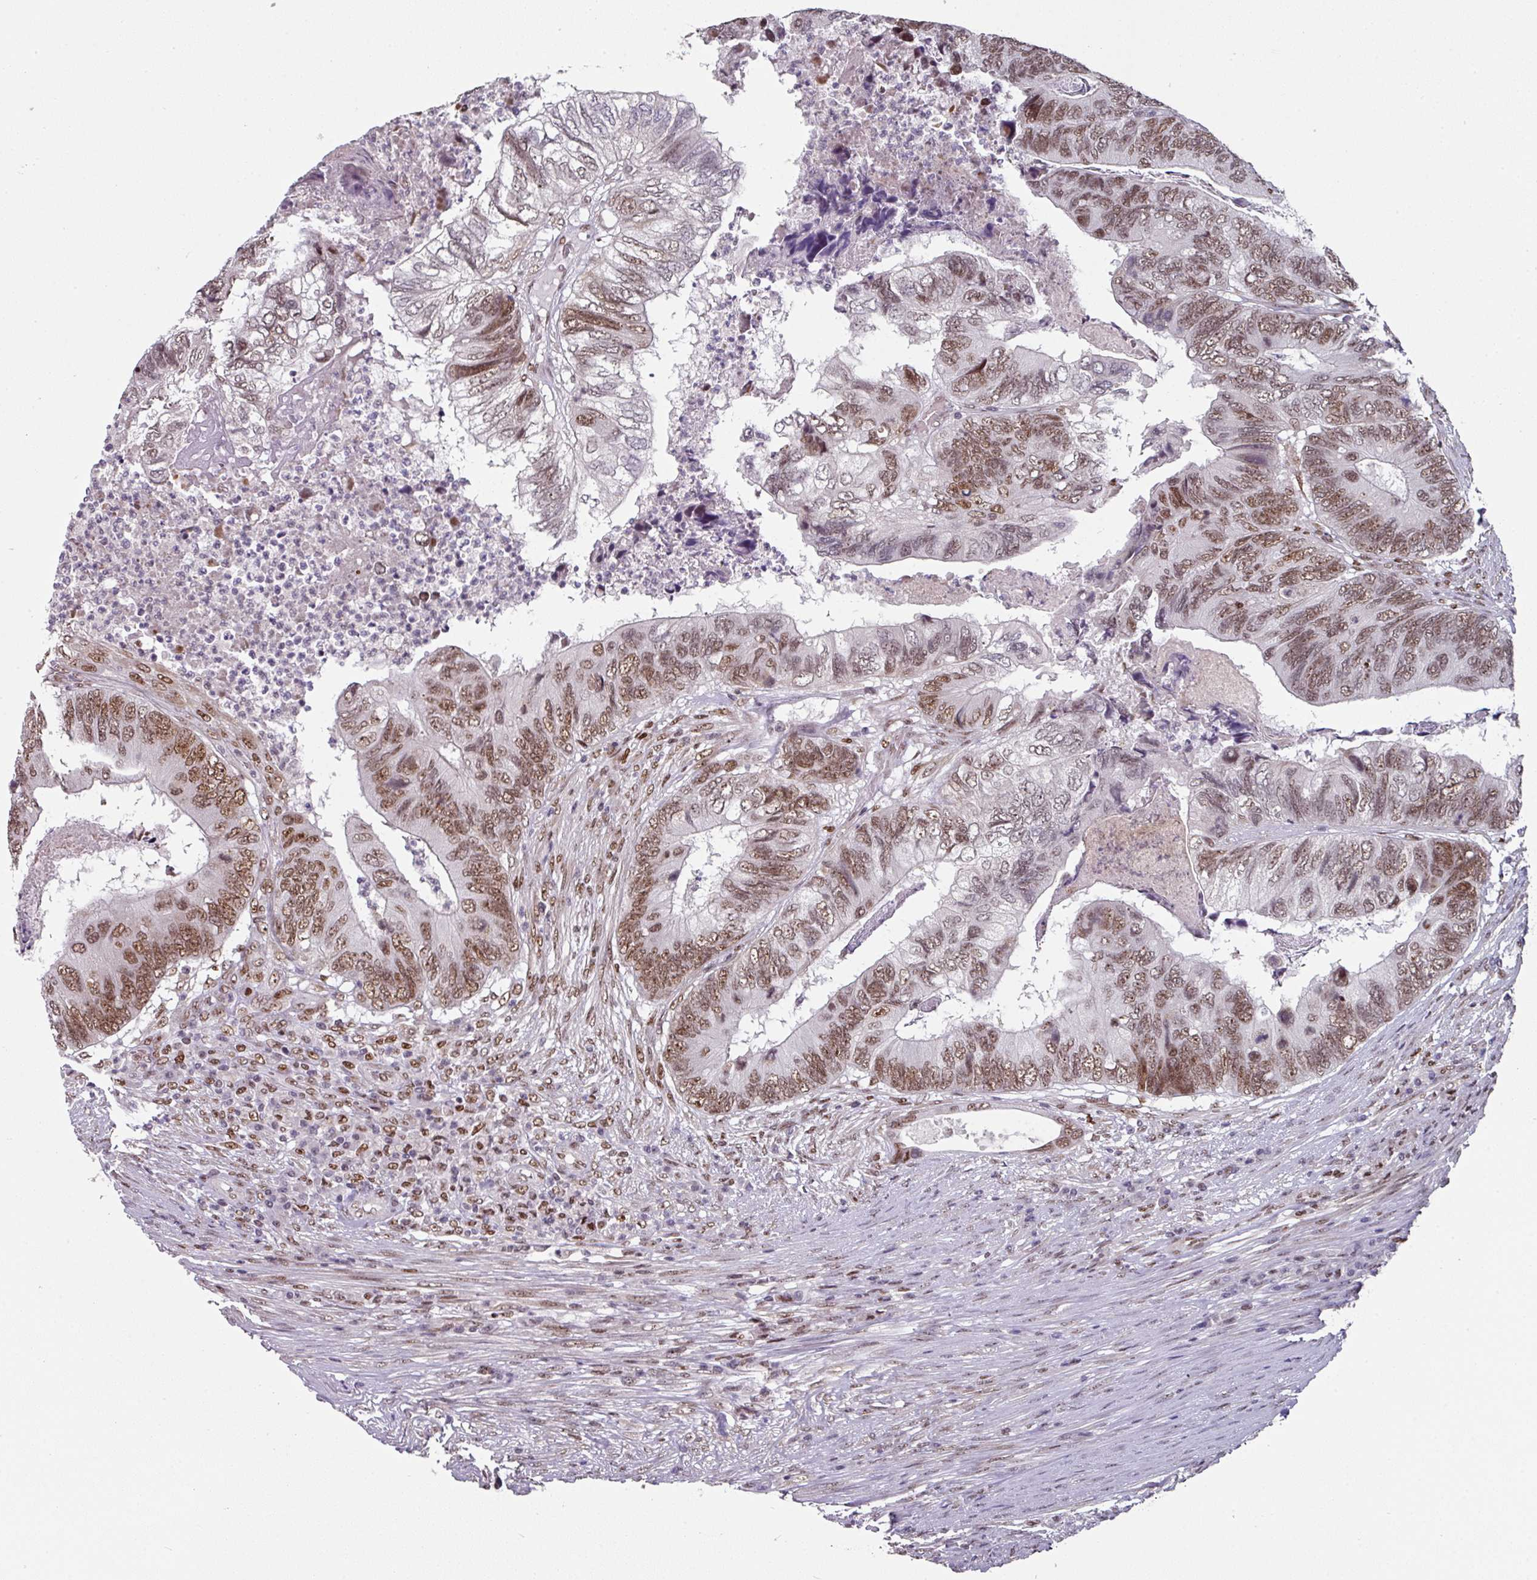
{"staining": {"intensity": "moderate", "quantity": ">75%", "location": "nuclear"}, "tissue": "colorectal cancer", "cell_type": "Tumor cells", "image_type": "cancer", "snomed": [{"axis": "morphology", "description": "Adenocarcinoma, NOS"}, {"axis": "topography", "description": "Colon"}], "caption": "An IHC image of neoplastic tissue is shown. Protein staining in brown highlights moderate nuclear positivity in adenocarcinoma (colorectal) within tumor cells. (Brightfield microscopy of DAB IHC at high magnification).", "gene": "RAD50", "patient": {"sex": "female", "age": 67}}